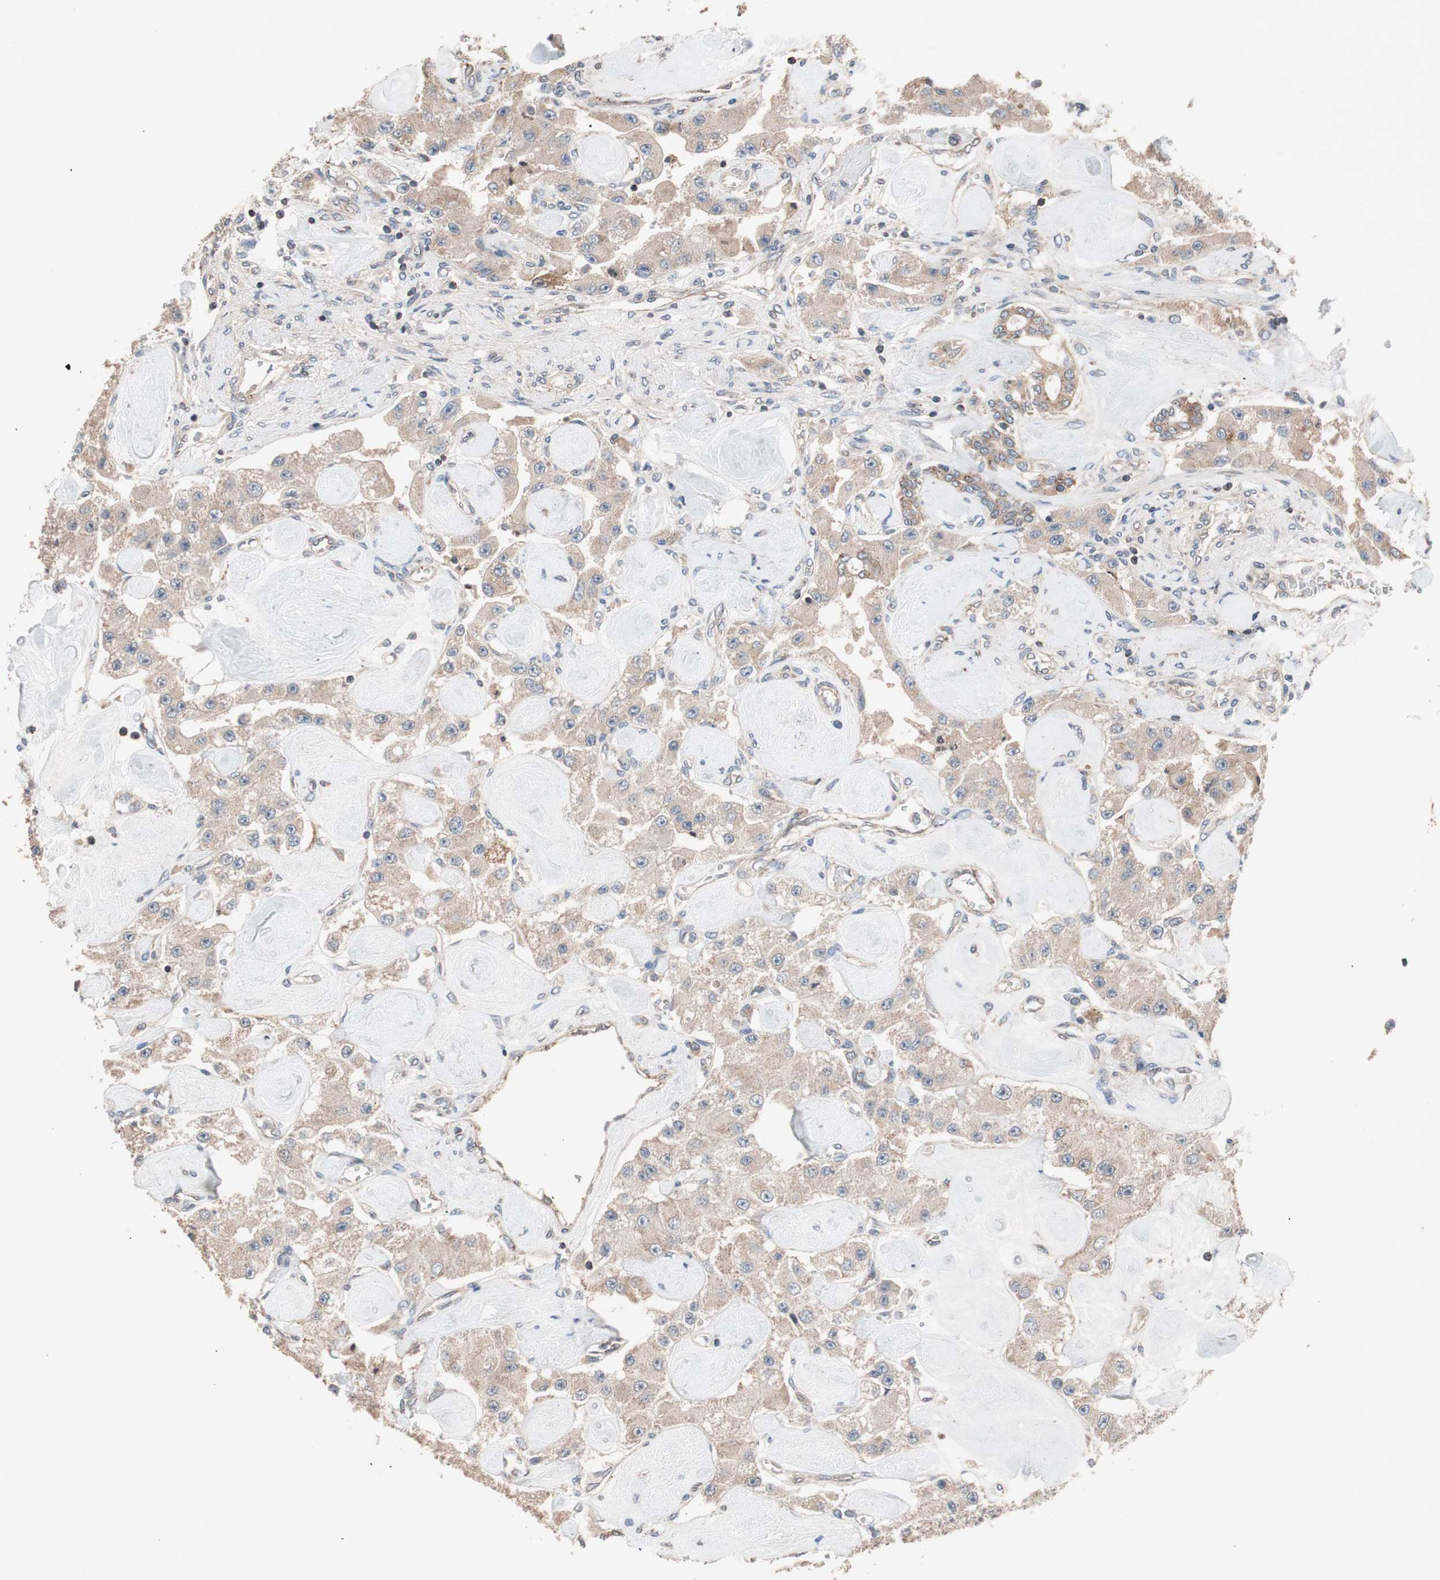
{"staining": {"intensity": "moderate", "quantity": ">75%", "location": "cytoplasmic/membranous"}, "tissue": "carcinoid", "cell_type": "Tumor cells", "image_type": "cancer", "snomed": [{"axis": "morphology", "description": "Carcinoid, malignant, NOS"}, {"axis": "topography", "description": "Pancreas"}], "caption": "Carcinoid was stained to show a protein in brown. There is medium levels of moderate cytoplasmic/membranous staining in about >75% of tumor cells.", "gene": "SDC4", "patient": {"sex": "male", "age": 41}}